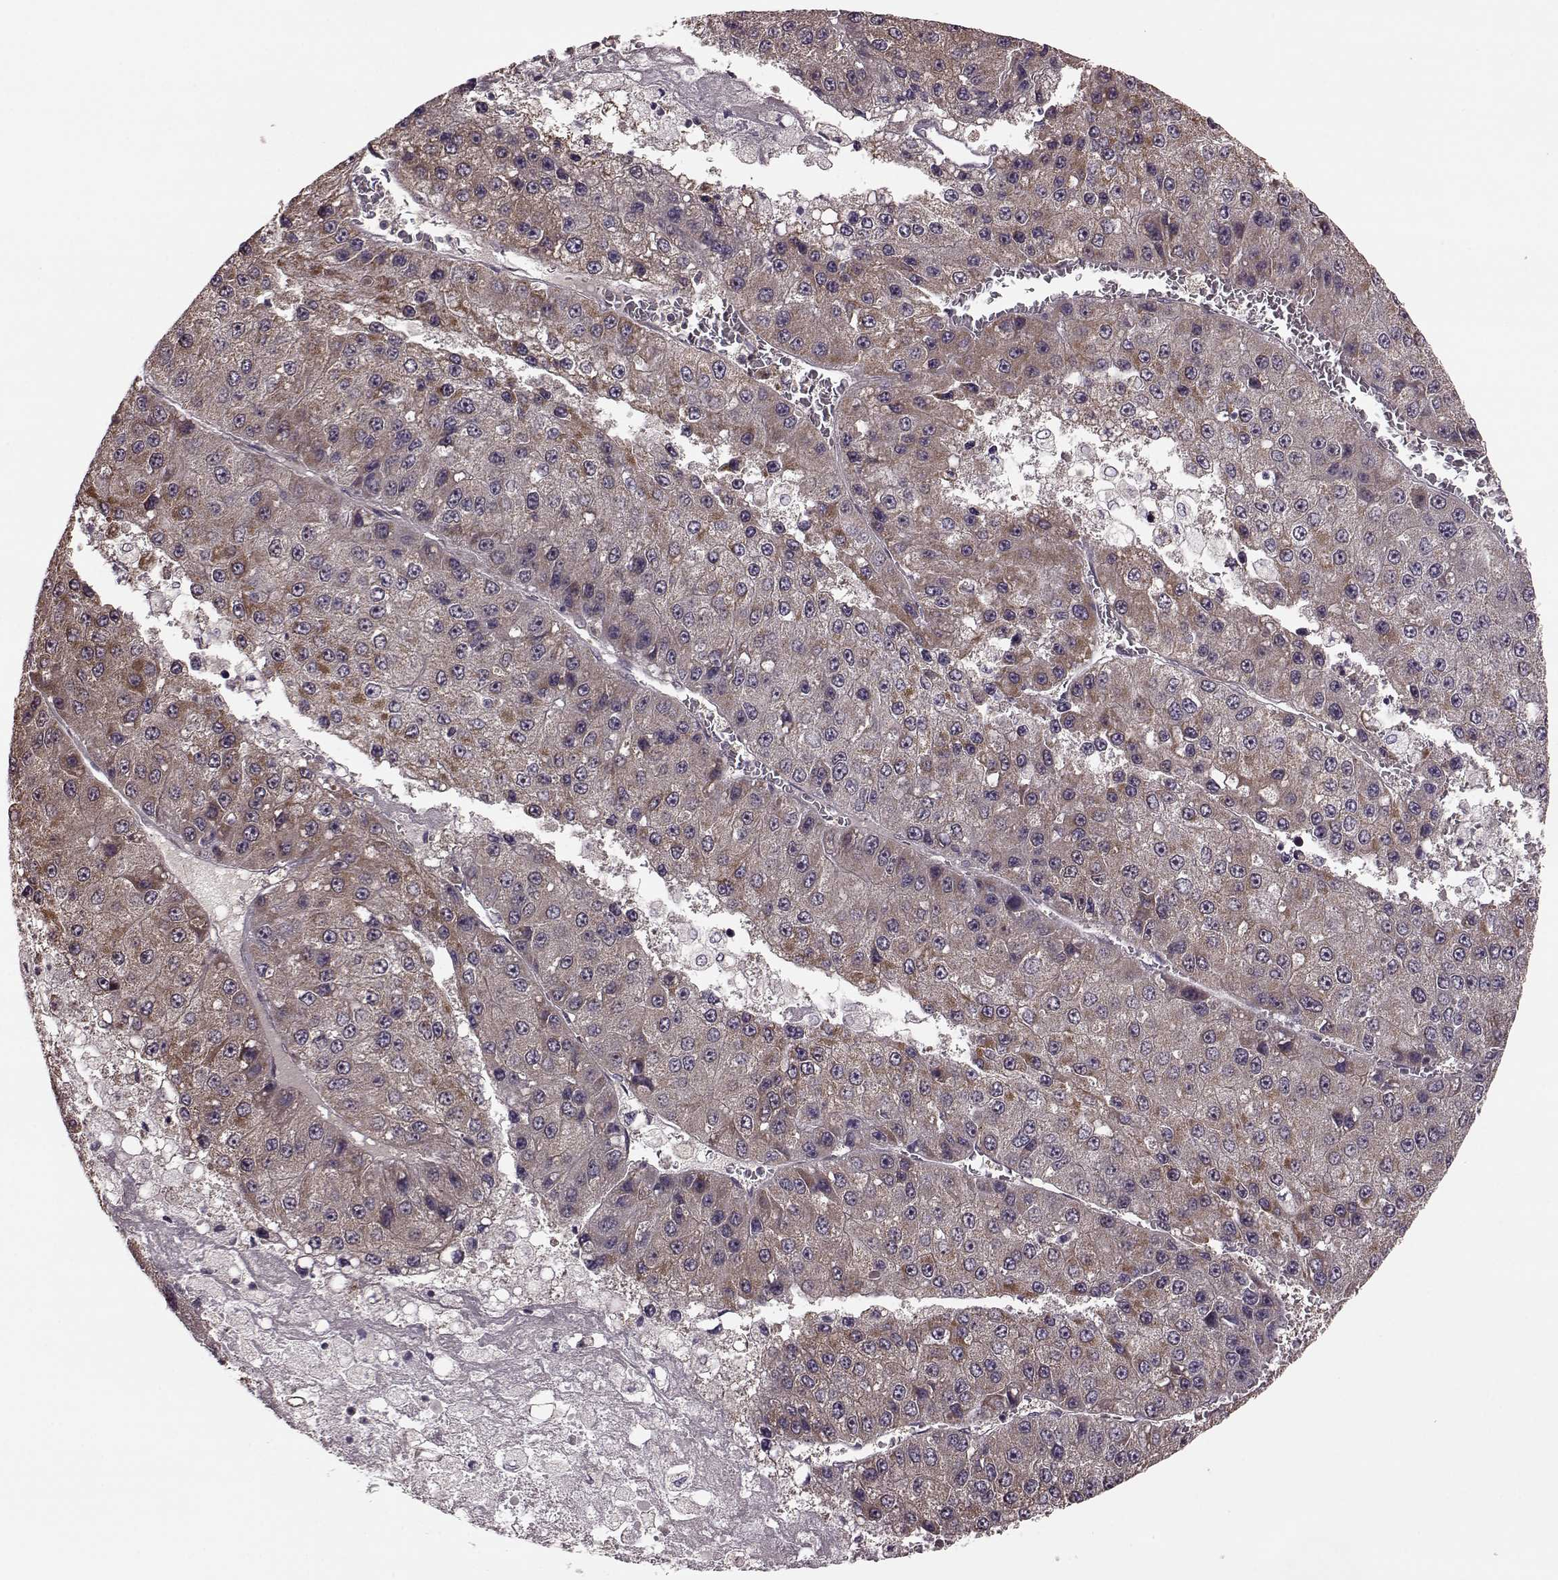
{"staining": {"intensity": "moderate", "quantity": "25%-75%", "location": "cytoplasmic/membranous"}, "tissue": "liver cancer", "cell_type": "Tumor cells", "image_type": "cancer", "snomed": [{"axis": "morphology", "description": "Carcinoma, Hepatocellular, NOS"}, {"axis": "topography", "description": "Liver"}], "caption": "The photomicrograph demonstrates staining of liver hepatocellular carcinoma, revealing moderate cytoplasmic/membranous protein staining (brown color) within tumor cells.", "gene": "PUDP", "patient": {"sex": "female", "age": 73}}